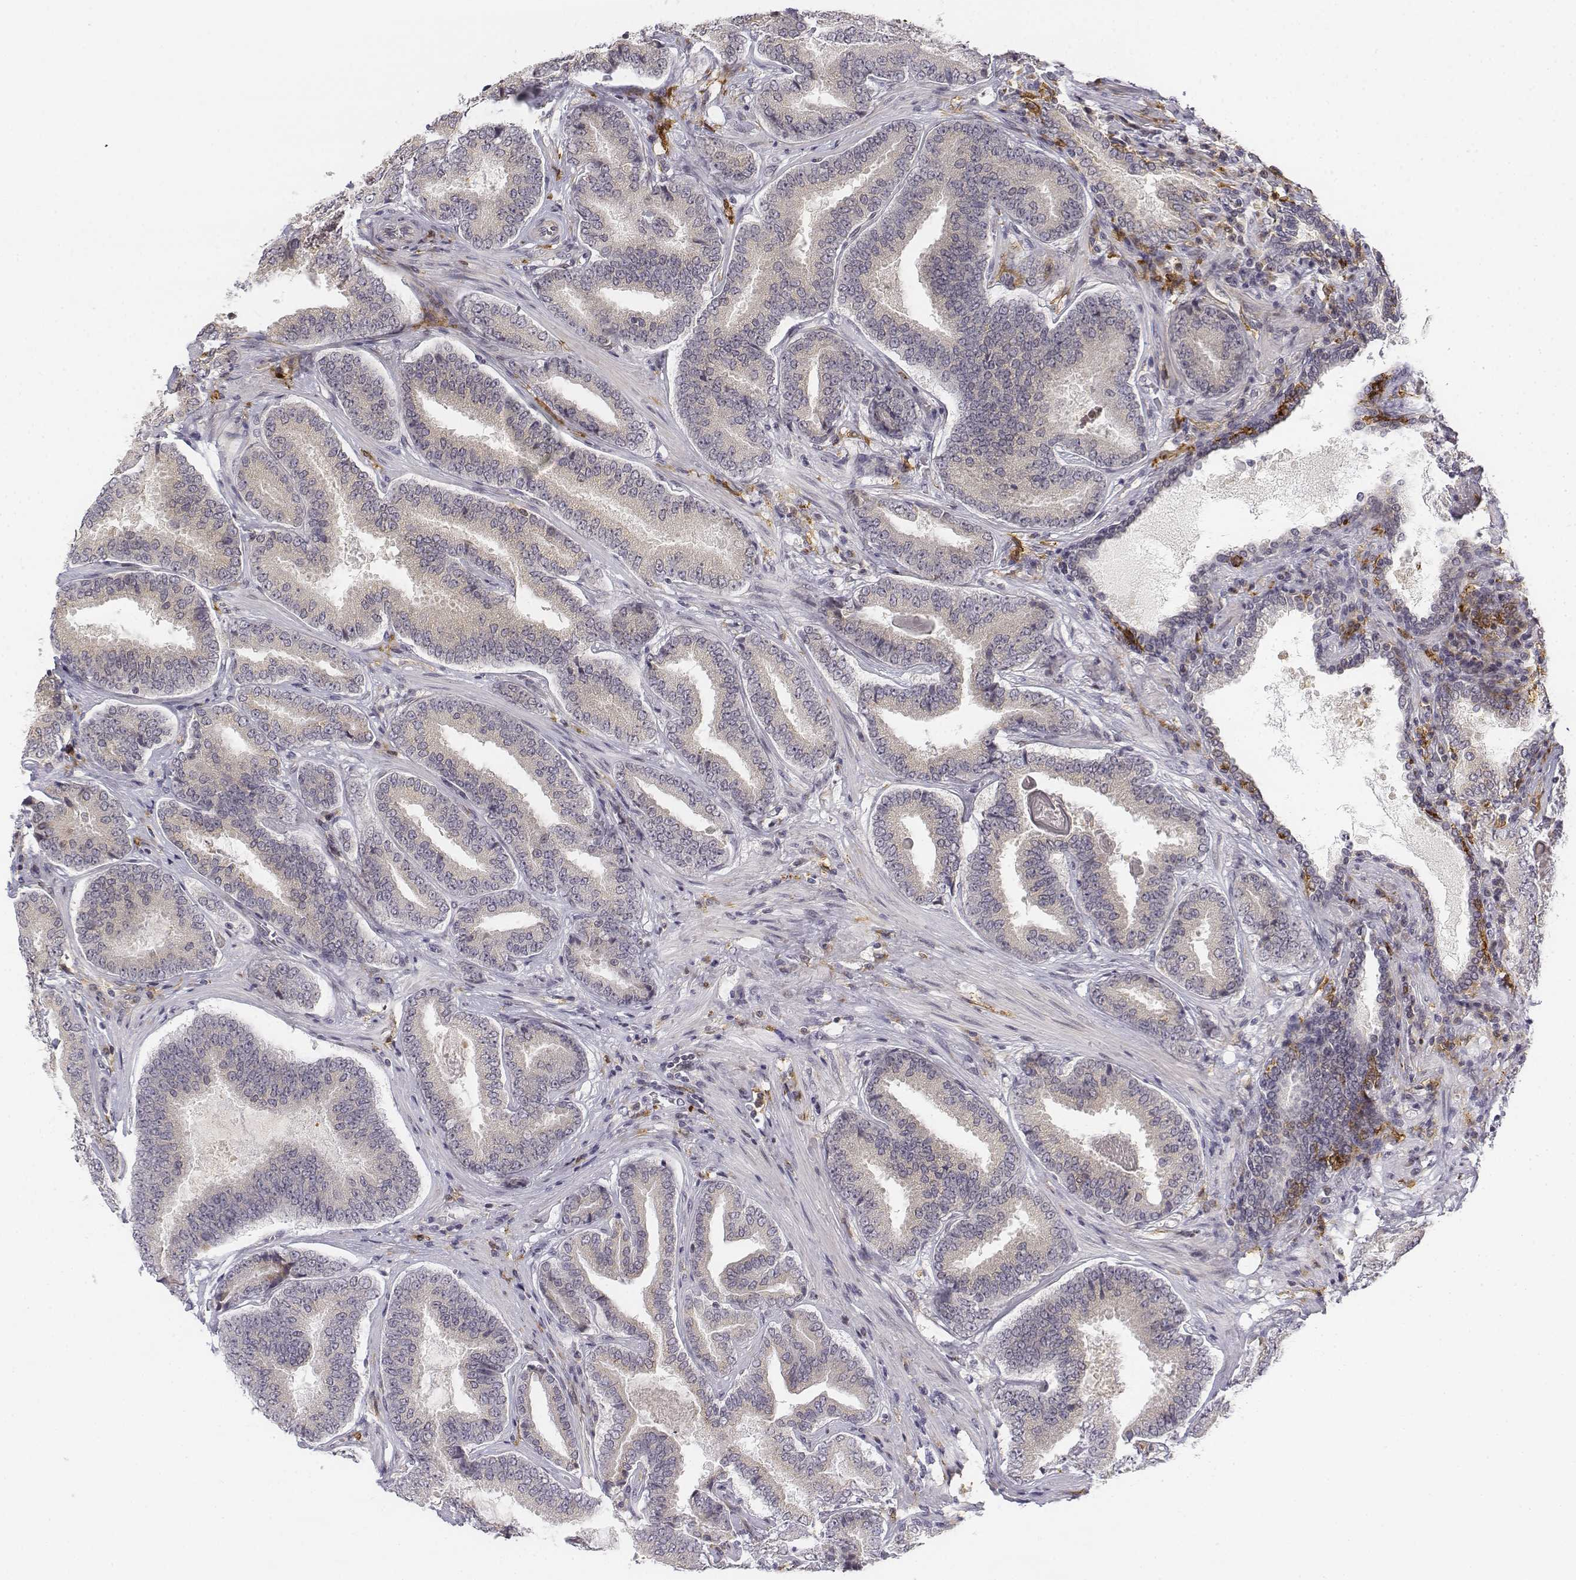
{"staining": {"intensity": "negative", "quantity": "none", "location": "none"}, "tissue": "prostate cancer", "cell_type": "Tumor cells", "image_type": "cancer", "snomed": [{"axis": "morphology", "description": "Adenocarcinoma, NOS"}, {"axis": "topography", "description": "Prostate"}], "caption": "Tumor cells show no significant protein staining in prostate cancer (adenocarcinoma).", "gene": "CD14", "patient": {"sex": "male", "age": 64}}